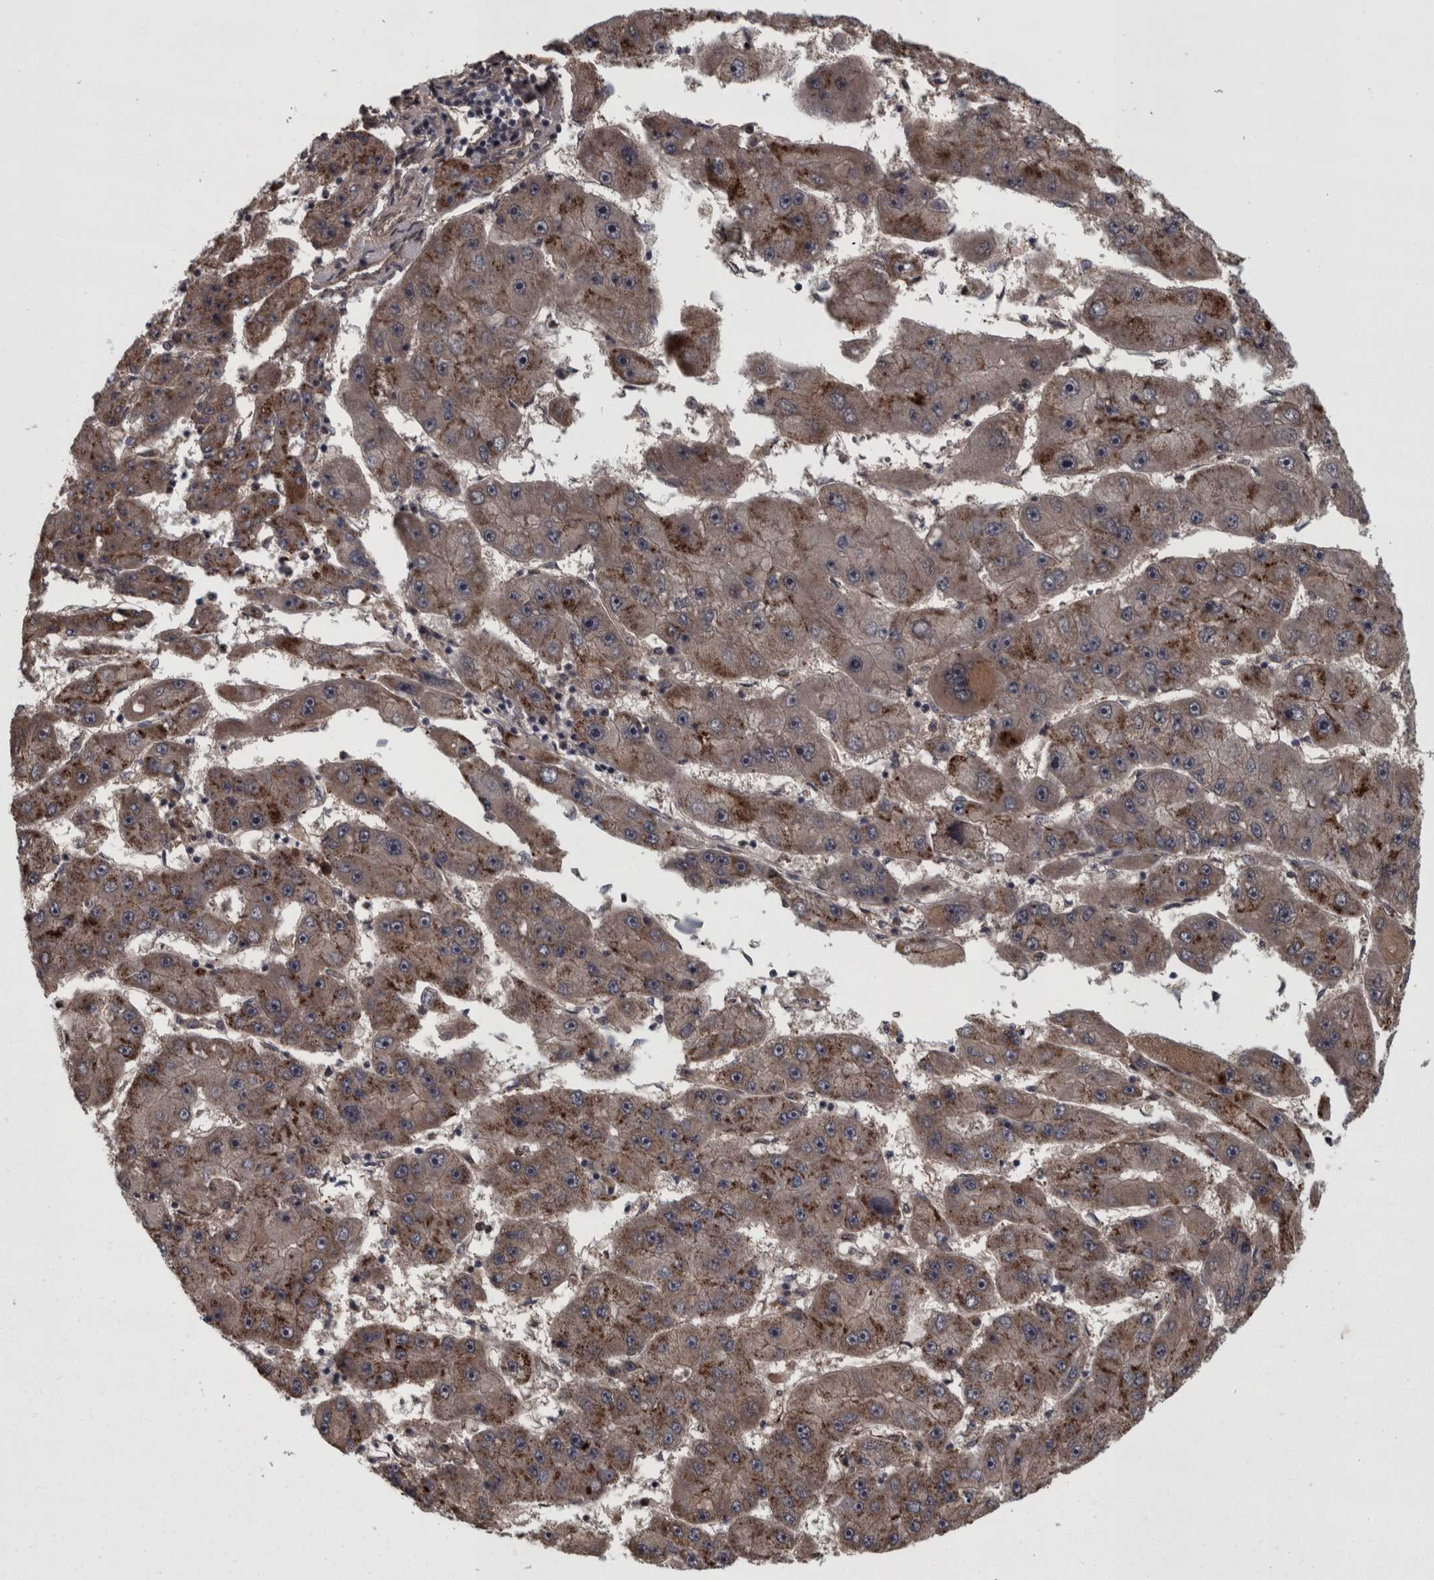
{"staining": {"intensity": "moderate", "quantity": "25%-75%", "location": "cytoplasmic/membranous"}, "tissue": "liver cancer", "cell_type": "Tumor cells", "image_type": "cancer", "snomed": [{"axis": "morphology", "description": "Carcinoma, Hepatocellular, NOS"}, {"axis": "topography", "description": "Liver"}], "caption": "Liver hepatocellular carcinoma stained for a protein shows moderate cytoplasmic/membranous positivity in tumor cells.", "gene": "RSU1", "patient": {"sex": "female", "age": 61}}